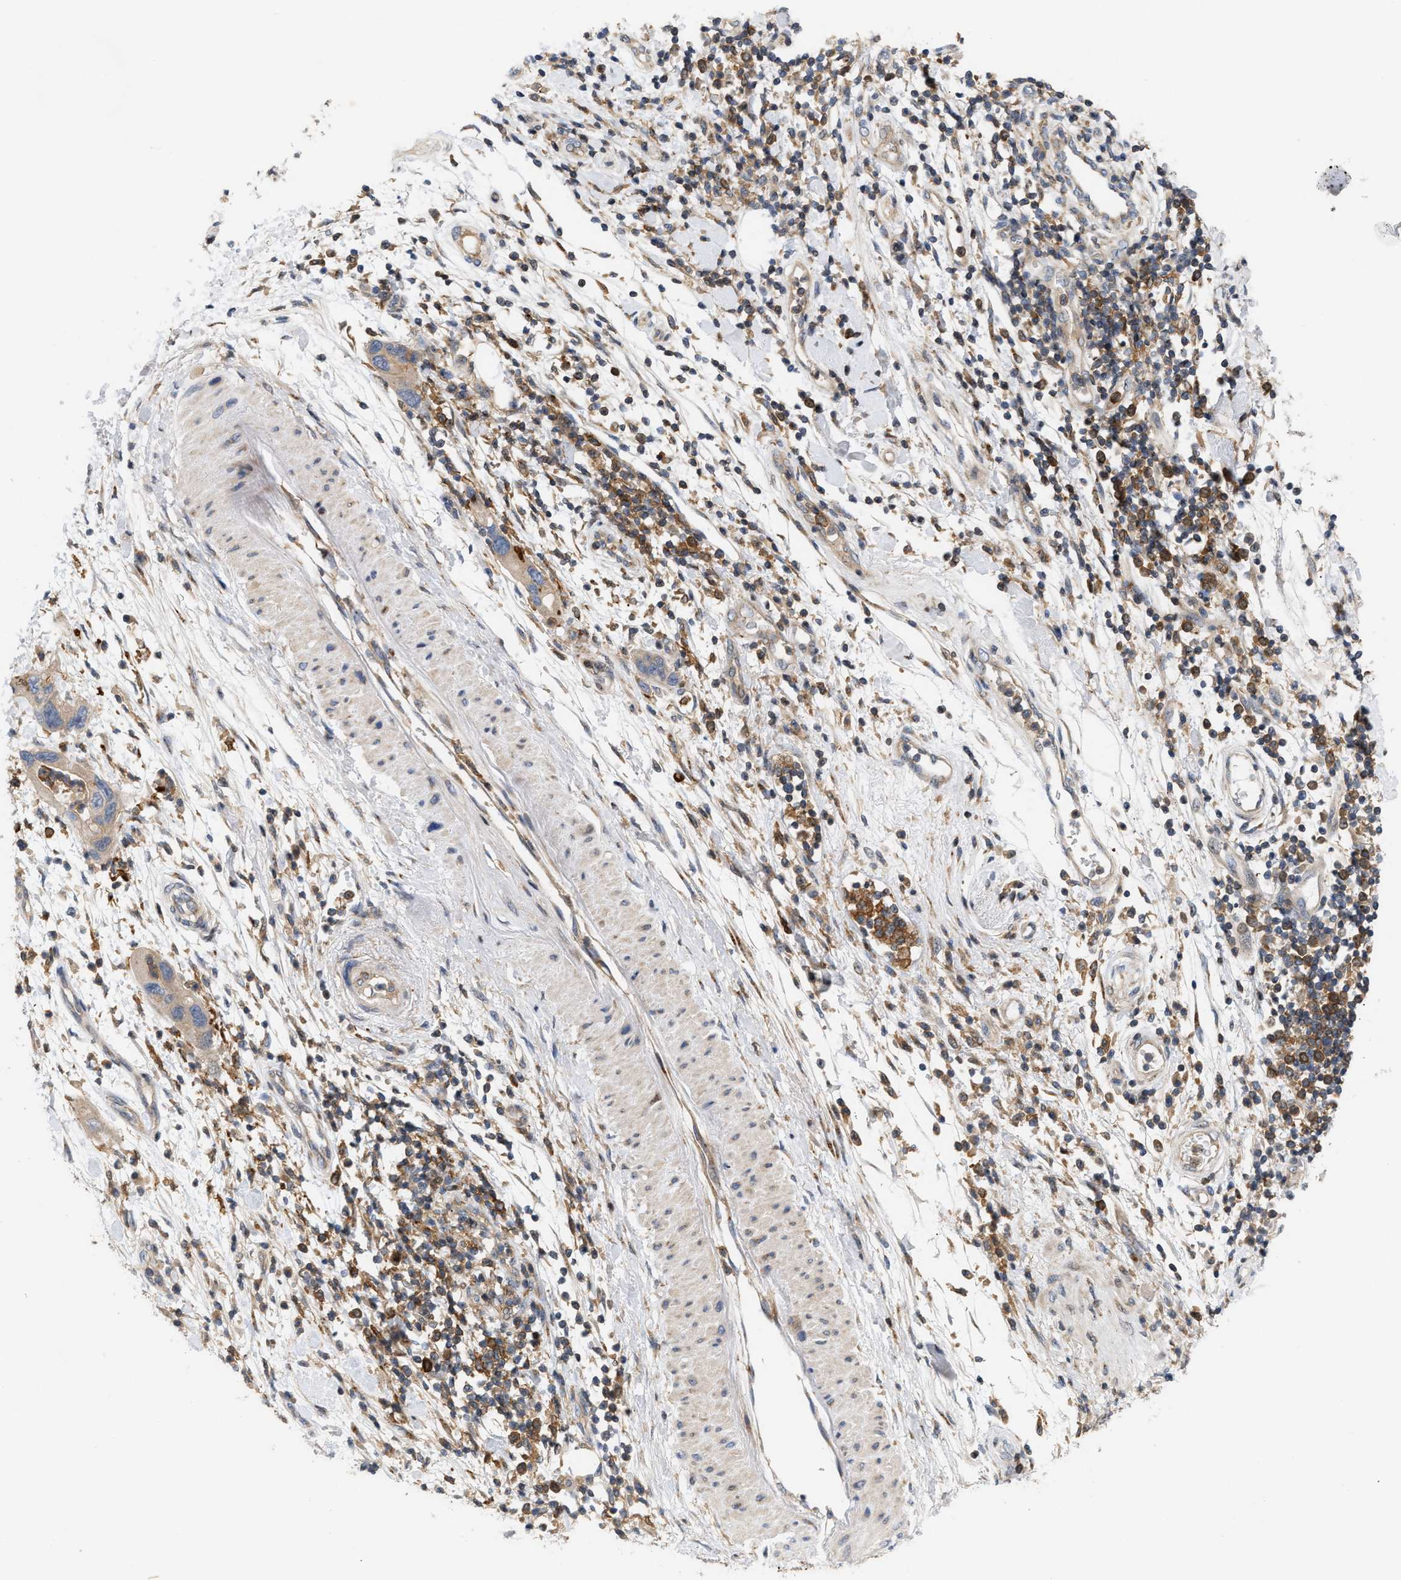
{"staining": {"intensity": "weak", "quantity": "<25%", "location": "cytoplasmic/membranous"}, "tissue": "pancreatic cancer", "cell_type": "Tumor cells", "image_type": "cancer", "snomed": [{"axis": "morphology", "description": "Normal tissue, NOS"}, {"axis": "morphology", "description": "Adenocarcinoma, NOS"}, {"axis": "topography", "description": "Pancreas"}], "caption": "There is no significant positivity in tumor cells of adenocarcinoma (pancreatic).", "gene": "DBNL", "patient": {"sex": "female", "age": 71}}